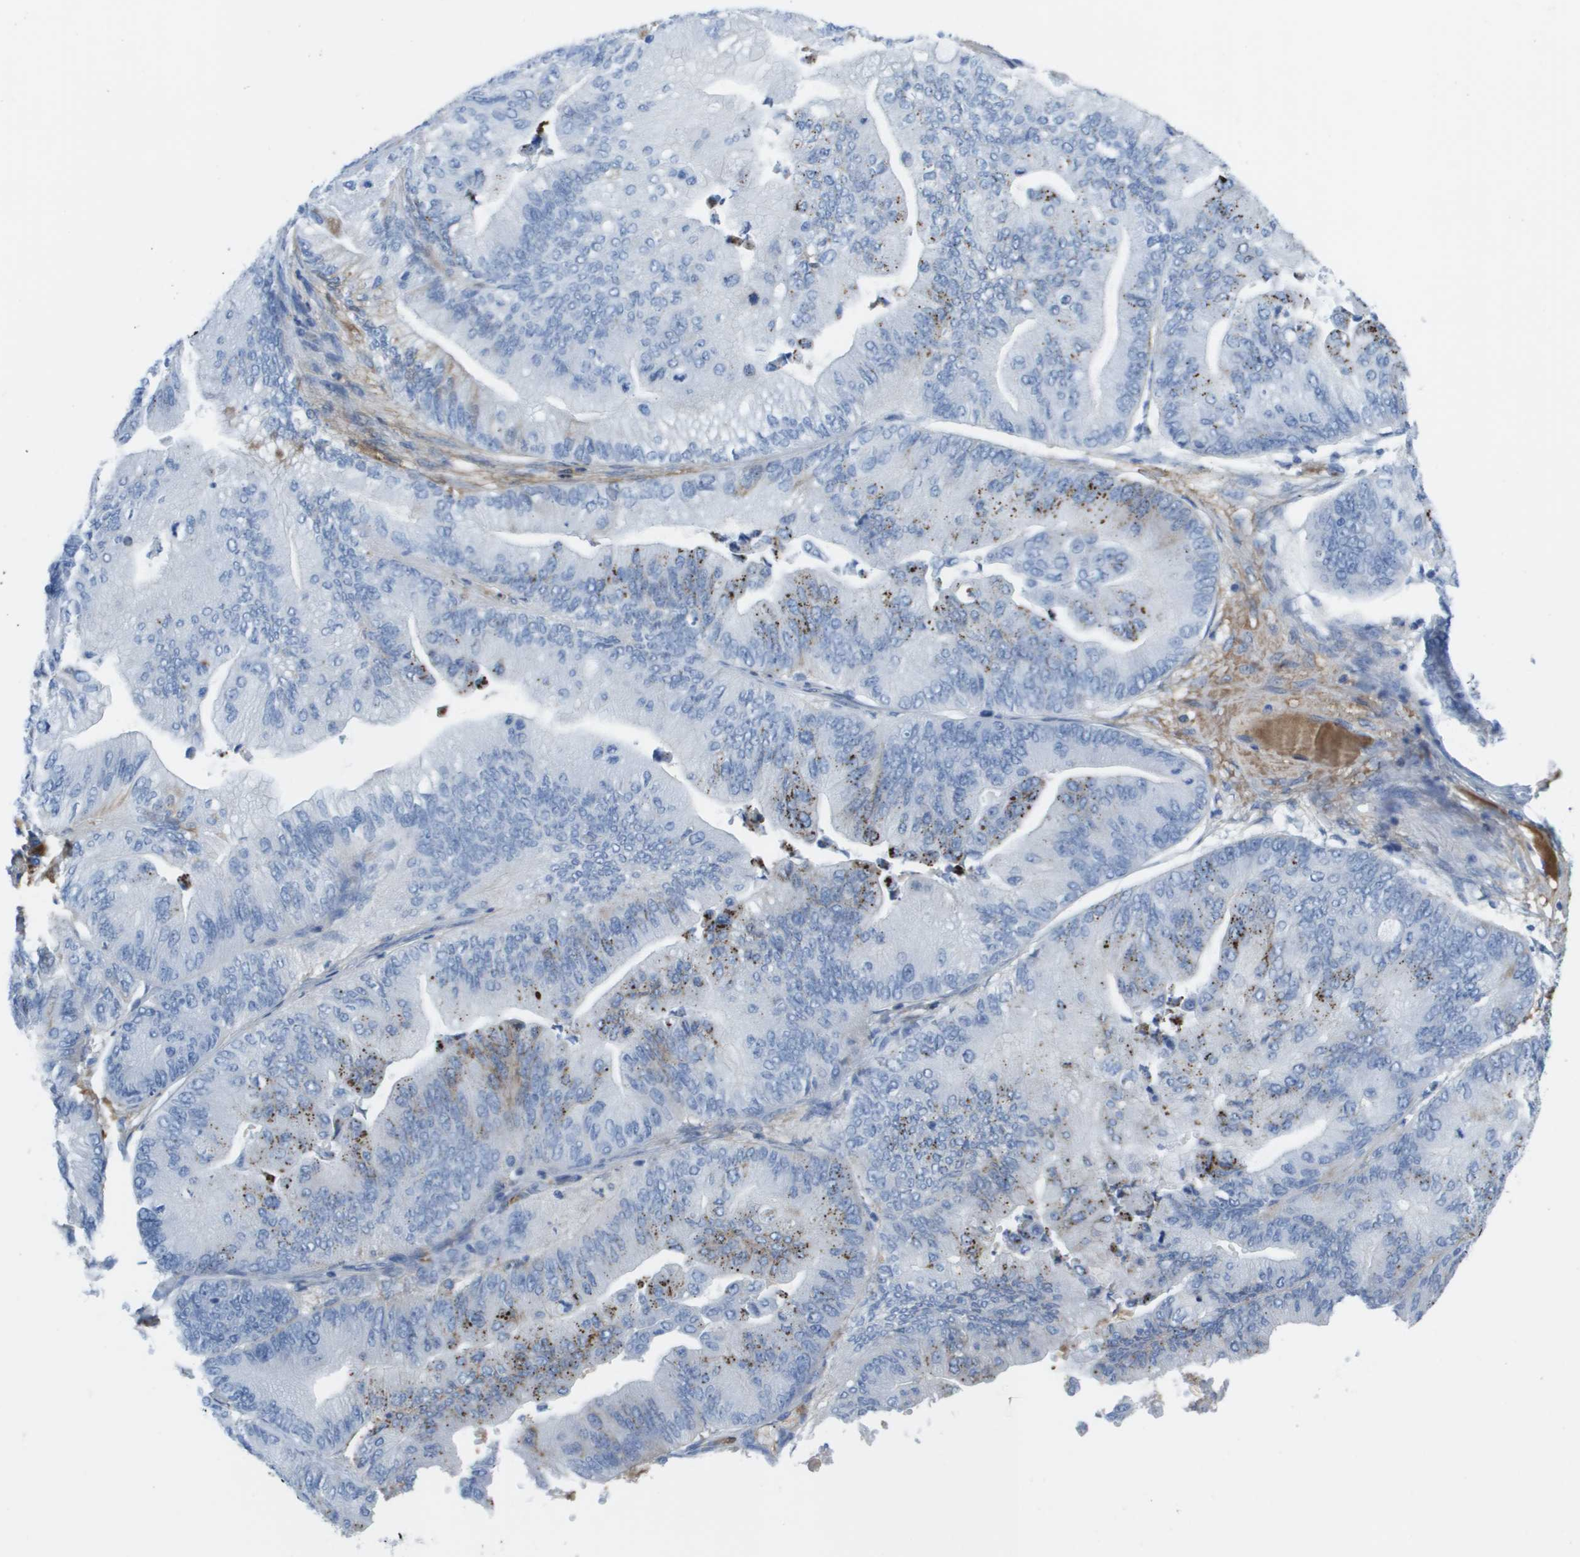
{"staining": {"intensity": "moderate", "quantity": "25%-75%", "location": "cytoplasmic/membranous"}, "tissue": "ovarian cancer", "cell_type": "Tumor cells", "image_type": "cancer", "snomed": [{"axis": "morphology", "description": "Cystadenocarcinoma, mucinous, NOS"}, {"axis": "topography", "description": "Ovary"}], "caption": "Brown immunohistochemical staining in ovarian mucinous cystadenocarcinoma shows moderate cytoplasmic/membranous staining in about 25%-75% of tumor cells.", "gene": "GPR18", "patient": {"sex": "female", "age": 61}}